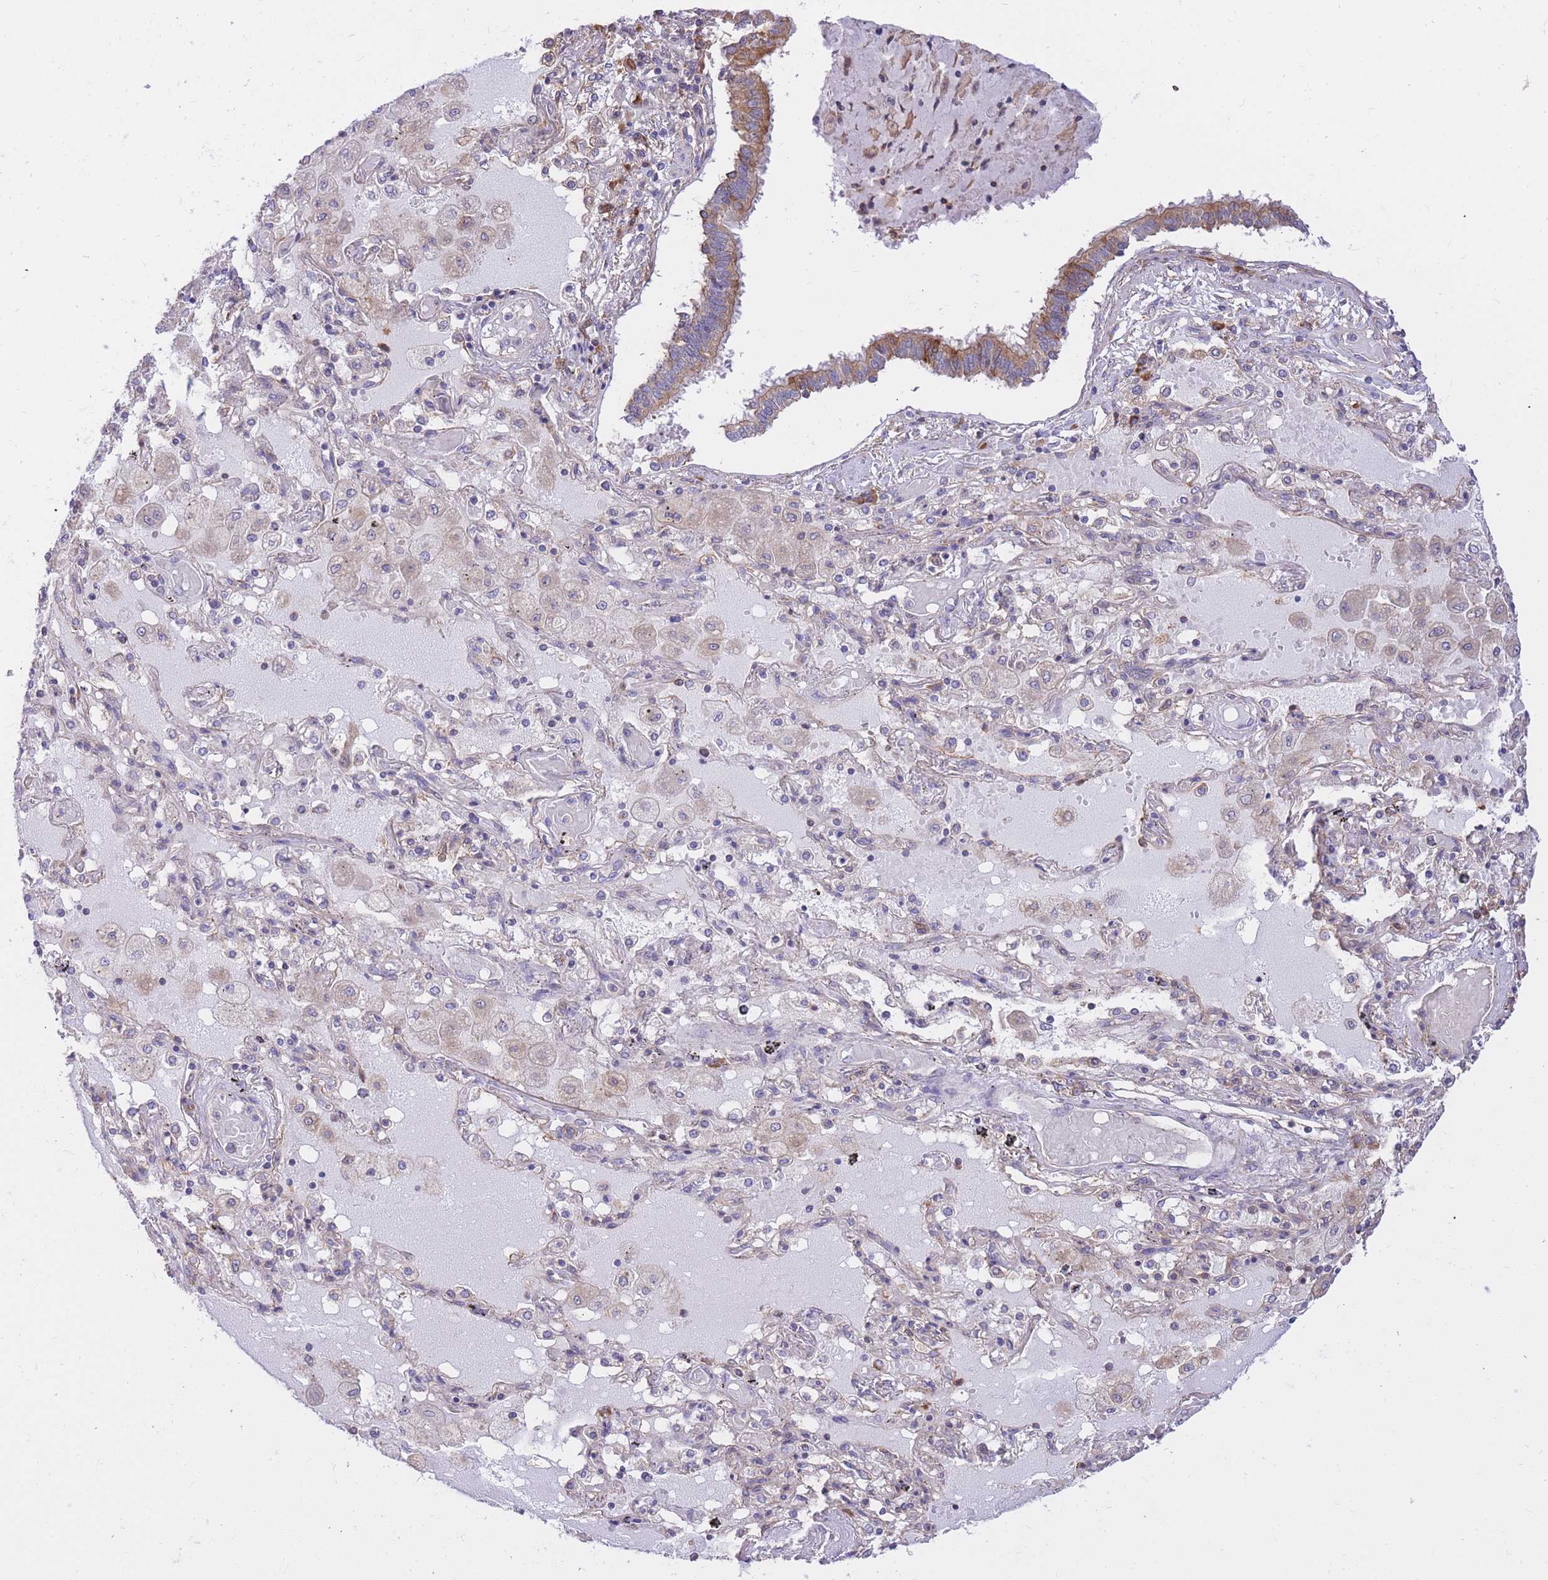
{"staining": {"intensity": "moderate", "quantity": ">75%", "location": "cytoplasmic/membranous"}, "tissue": "lung cancer", "cell_type": "Tumor cells", "image_type": "cancer", "snomed": [{"axis": "morphology", "description": "Squamous cell carcinoma, NOS"}, {"axis": "topography", "description": "Lung"}], "caption": "Moderate cytoplasmic/membranous protein positivity is identified in approximately >75% of tumor cells in lung cancer (squamous cell carcinoma). (DAB (3,3'-diaminobenzidine) = brown stain, brightfield microscopy at high magnification).", "gene": "GBP7", "patient": {"sex": "male", "age": 65}}